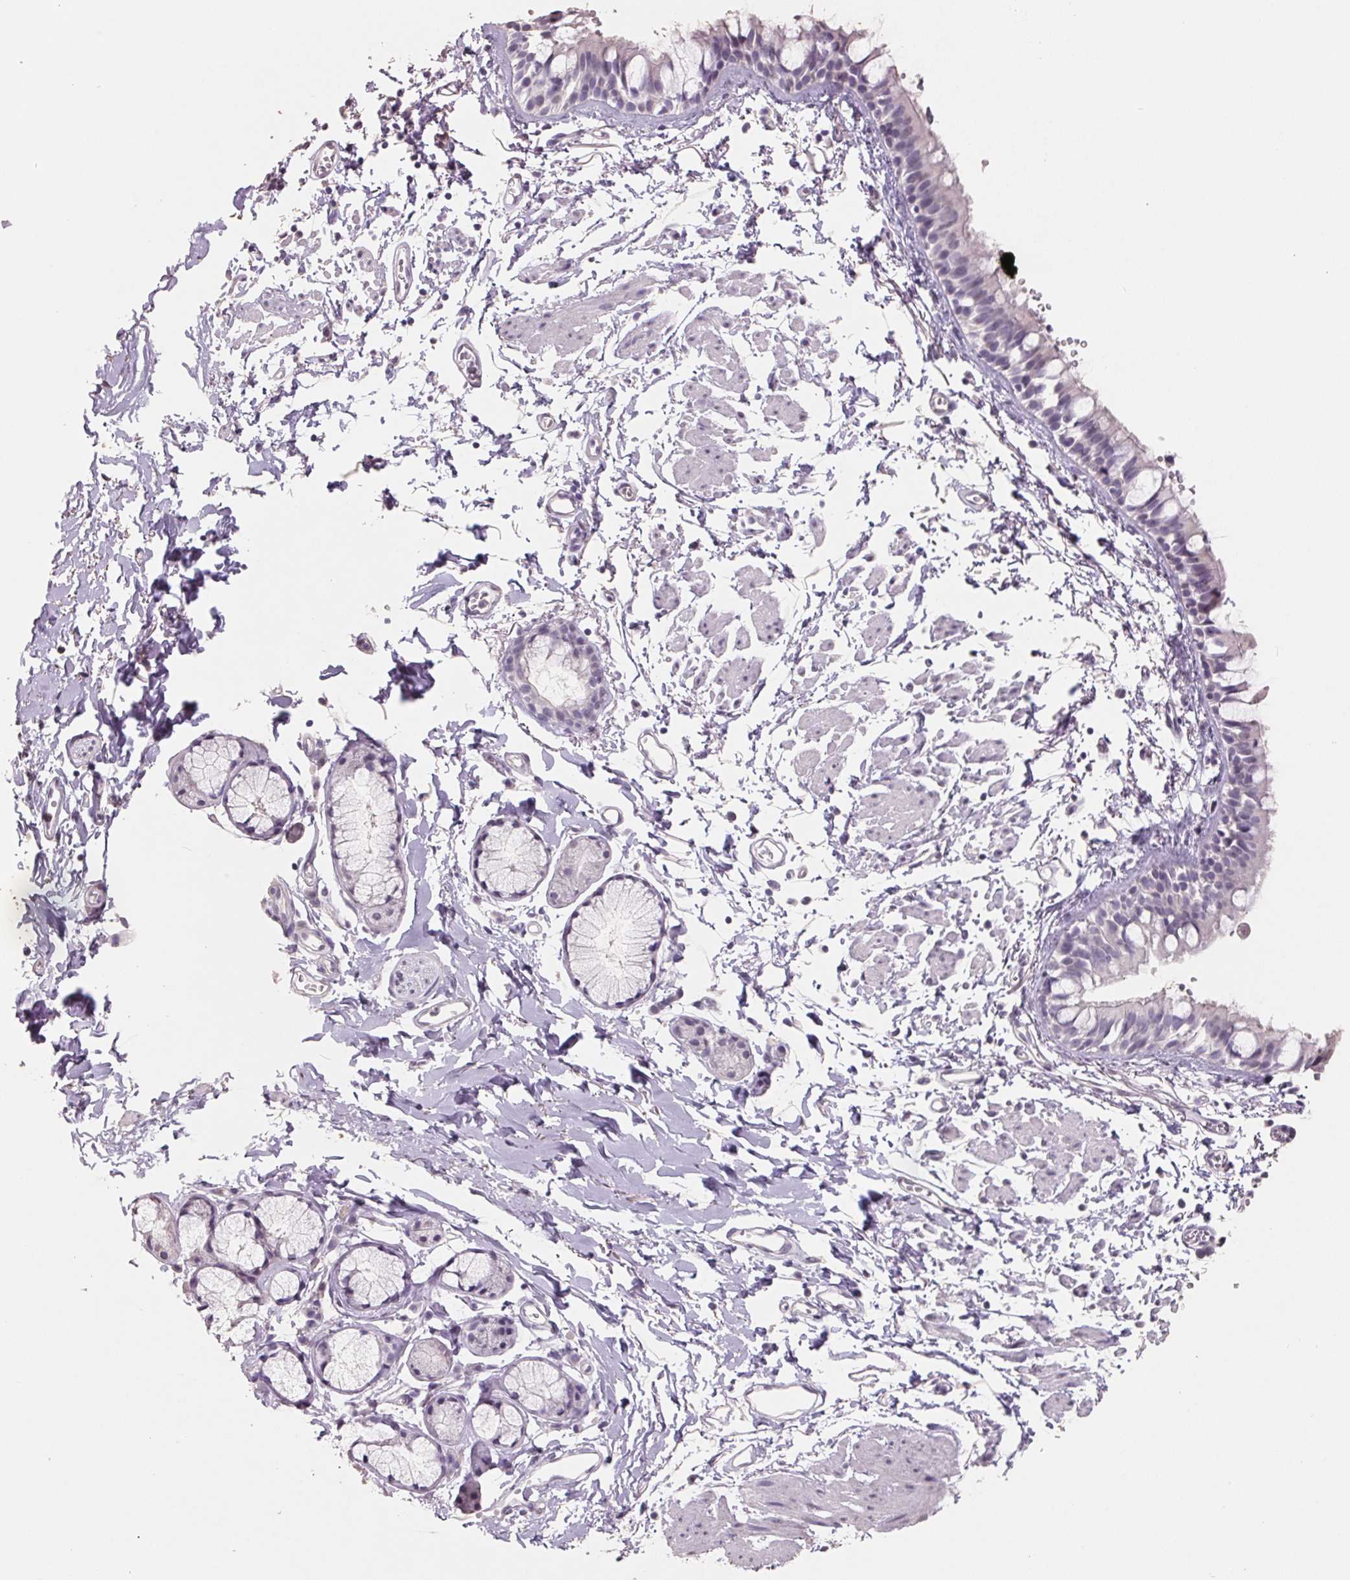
{"staining": {"intensity": "negative", "quantity": "none", "location": "none"}, "tissue": "bronchus", "cell_type": "Respiratory epithelial cells", "image_type": "normal", "snomed": [{"axis": "morphology", "description": "Normal tissue, NOS"}, {"axis": "topography", "description": "Cartilage tissue"}, {"axis": "topography", "description": "Bronchus"}], "caption": "Respiratory epithelial cells show no significant protein staining in benign bronchus.", "gene": "FTCD", "patient": {"sex": "female", "age": 59}}